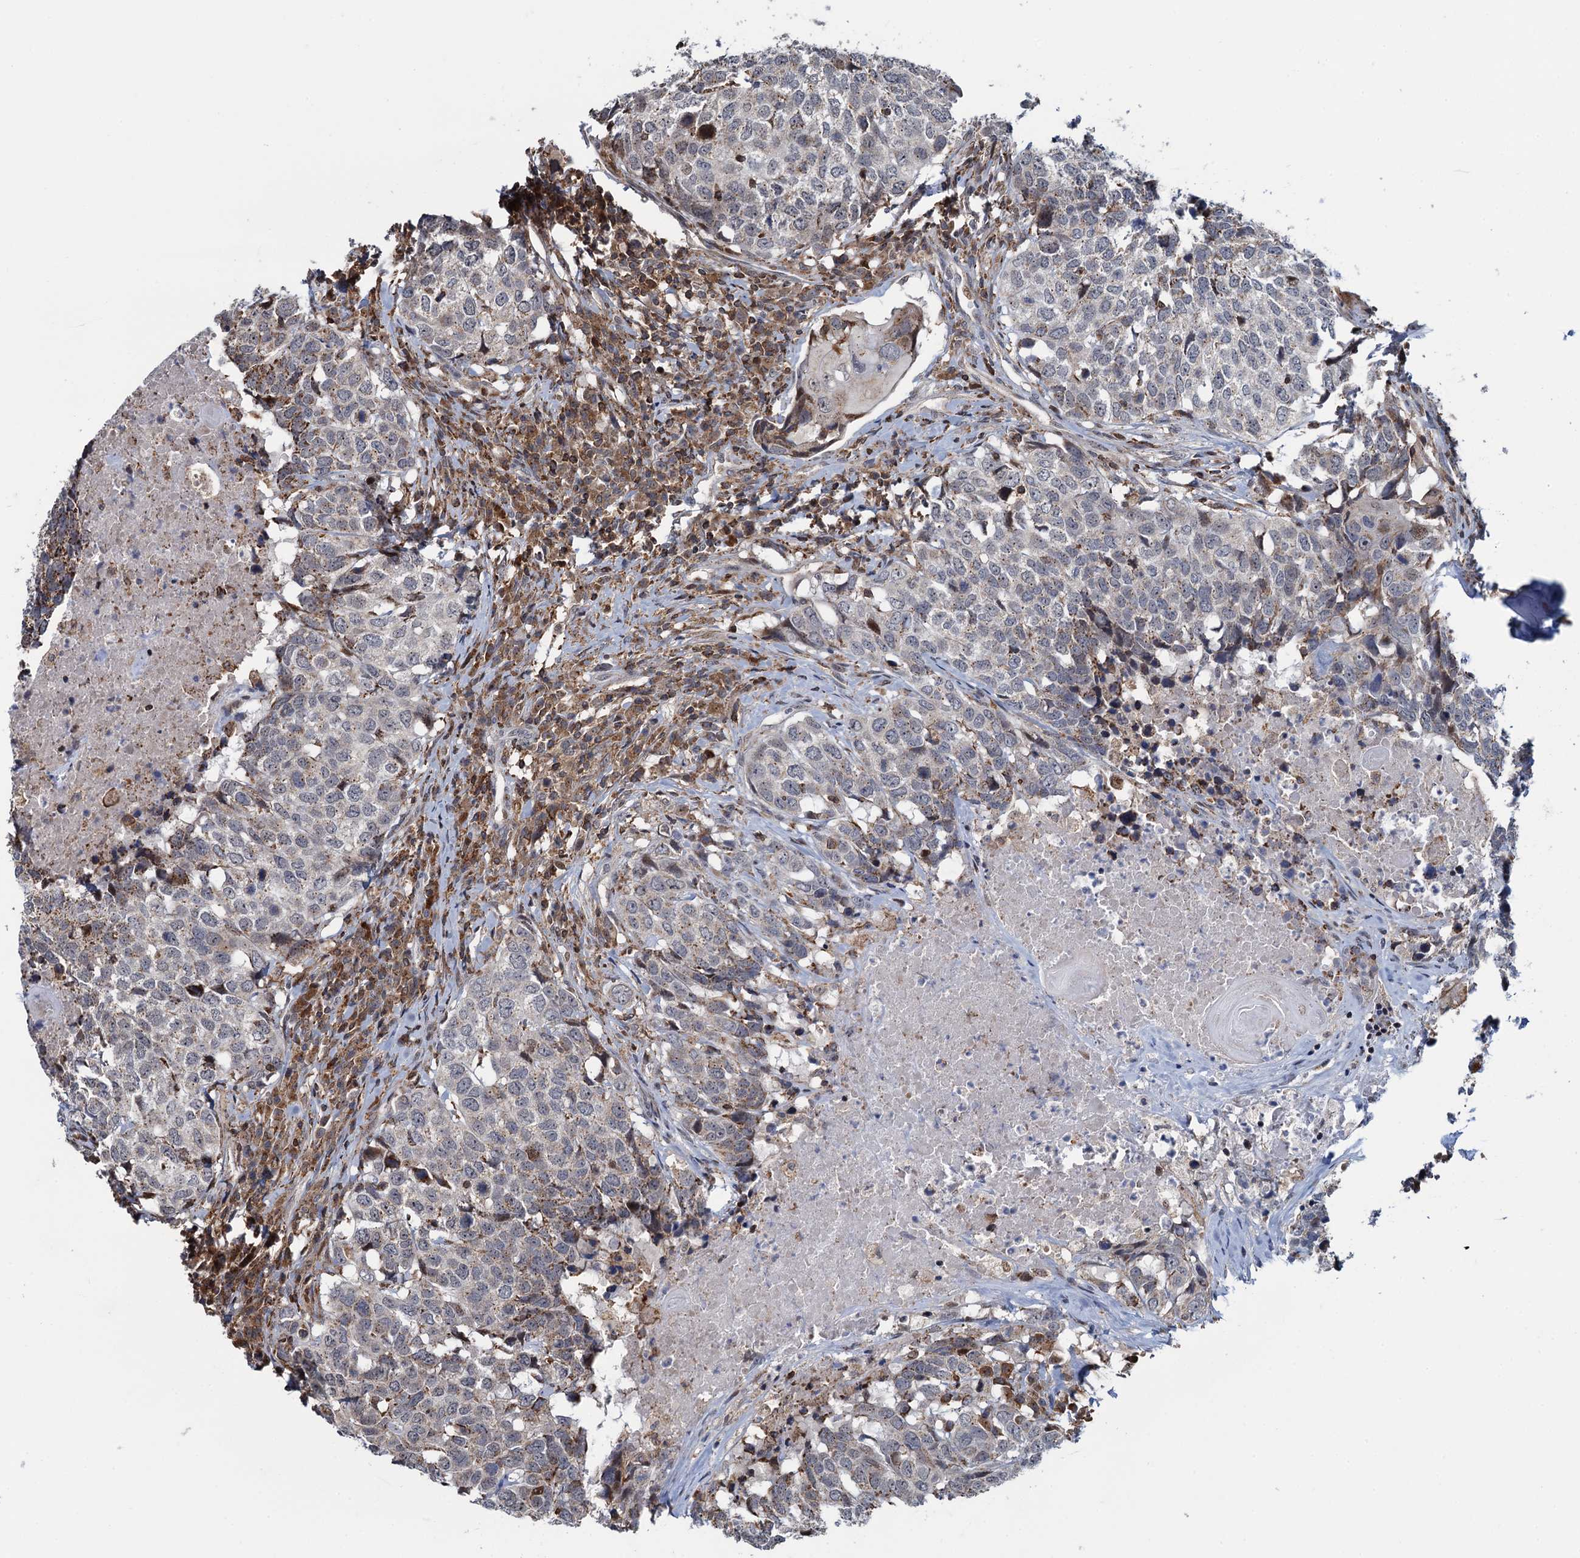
{"staining": {"intensity": "moderate", "quantity": "25%-75%", "location": "cytoplasmic/membranous"}, "tissue": "head and neck cancer", "cell_type": "Tumor cells", "image_type": "cancer", "snomed": [{"axis": "morphology", "description": "Squamous cell carcinoma, NOS"}, {"axis": "topography", "description": "Head-Neck"}], "caption": "A histopathology image of human head and neck cancer (squamous cell carcinoma) stained for a protein demonstrates moderate cytoplasmic/membranous brown staining in tumor cells.", "gene": "CCDC102A", "patient": {"sex": "male", "age": 66}}